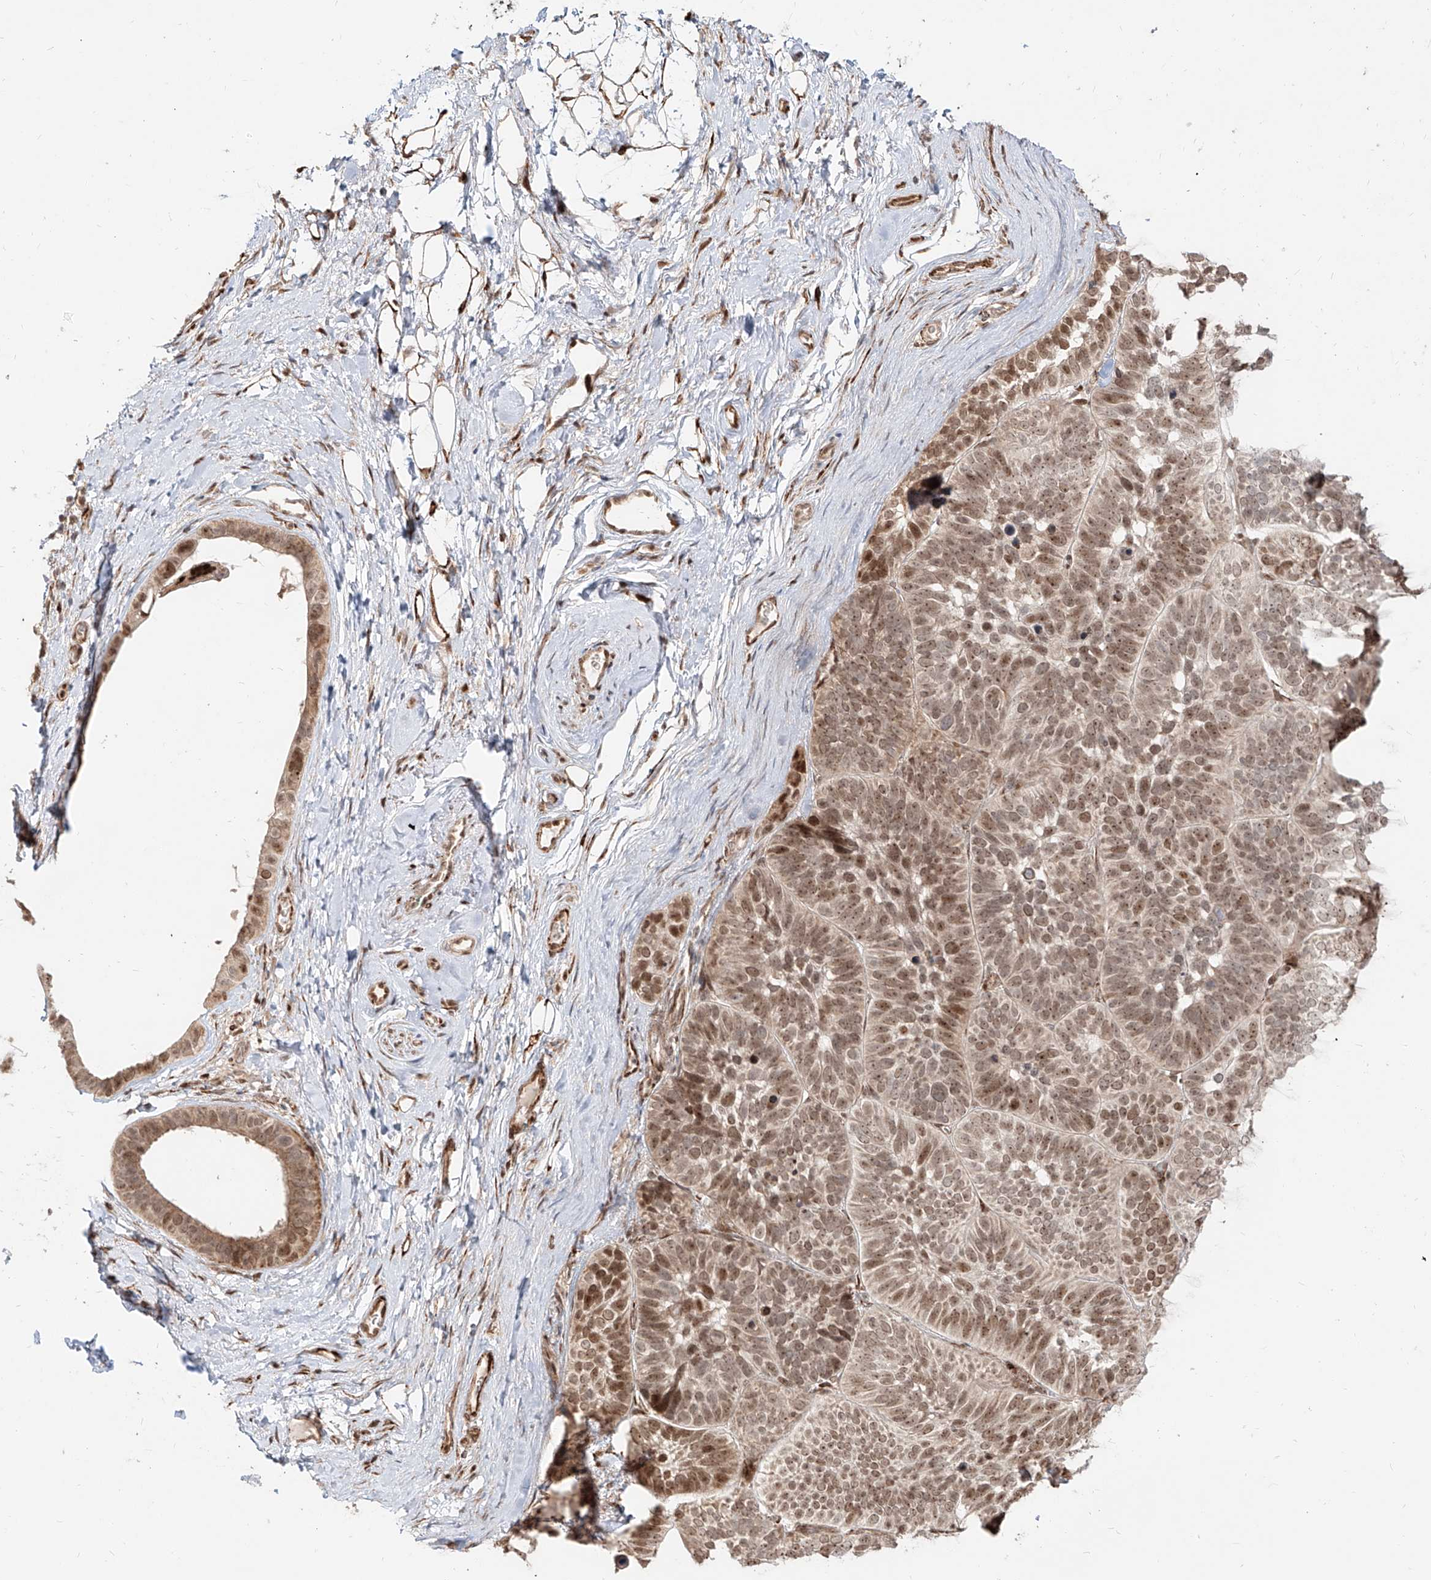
{"staining": {"intensity": "moderate", "quantity": ">75%", "location": "nuclear"}, "tissue": "skin cancer", "cell_type": "Tumor cells", "image_type": "cancer", "snomed": [{"axis": "morphology", "description": "Basal cell carcinoma"}, {"axis": "topography", "description": "Skin"}], "caption": "Skin cancer (basal cell carcinoma) tissue reveals moderate nuclear positivity in approximately >75% of tumor cells, visualized by immunohistochemistry.", "gene": "ZNF710", "patient": {"sex": "male", "age": 62}}